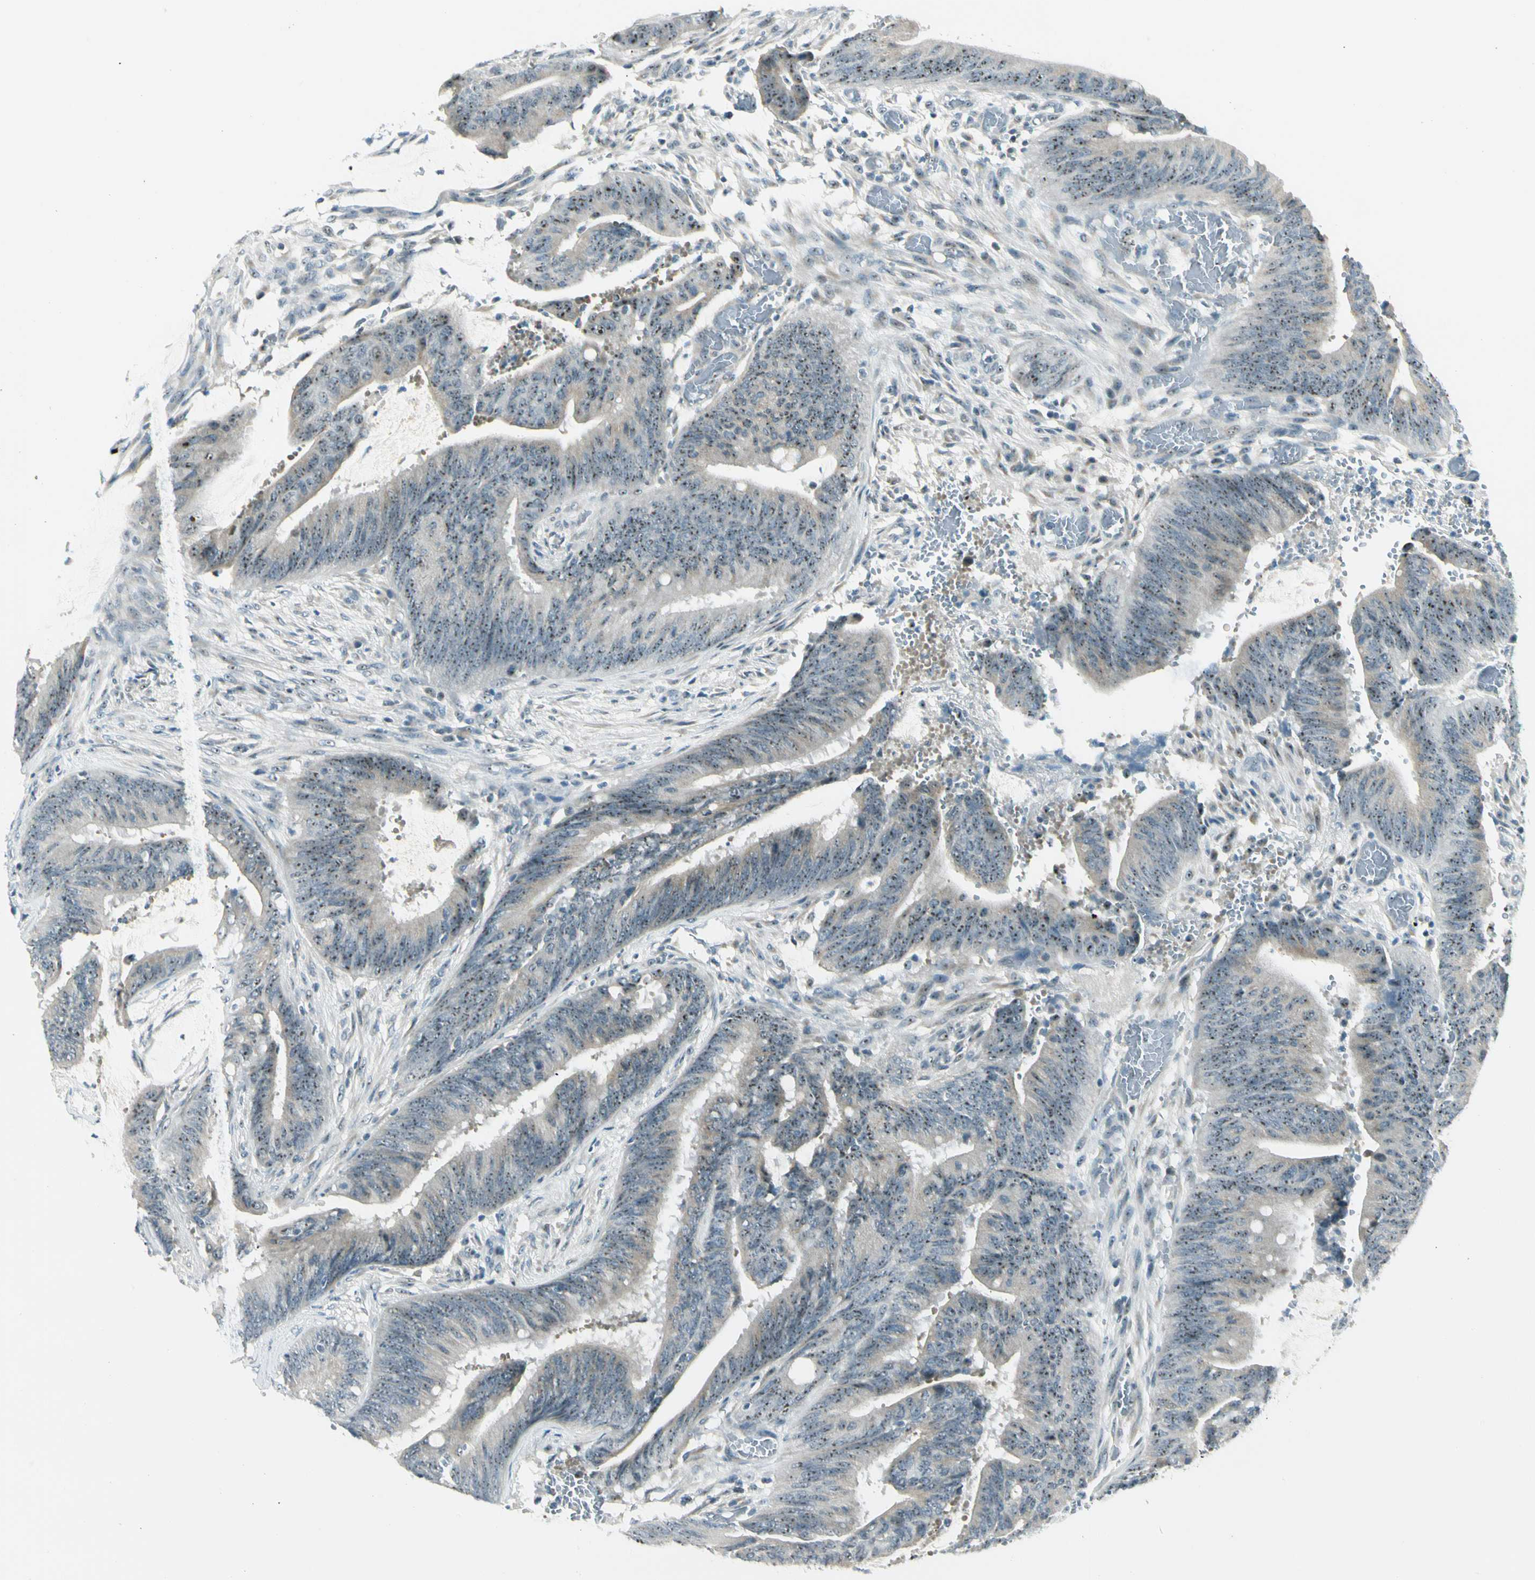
{"staining": {"intensity": "moderate", "quantity": ">75%", "location": "cytoplasmic/membranous,nuclear"}, "tissue": "colorectal cancer", "cell_type": "Tumor cells", "image_type": "cancer", "snomed": [{"axis": "morphology", "description": "Adenocarcinoma, NOS"}, {"axis": "topography", "description": "Rectum"}], "caption": "Immunohistochemistry photomicrograph of neoplastic tissue: adenocarcinoma (colorectal) stained using immunohistochemistry (IHC) exhibits medium levels of moderate protein expression localized specifically in the cytoplasmic/membranous and nuclear of tumor cells, appearing as a cytoplasmic/membranous and nuclear brown color.", "gene": "ZSCAN1", "patient": {"sex": "female", "age": 66}}